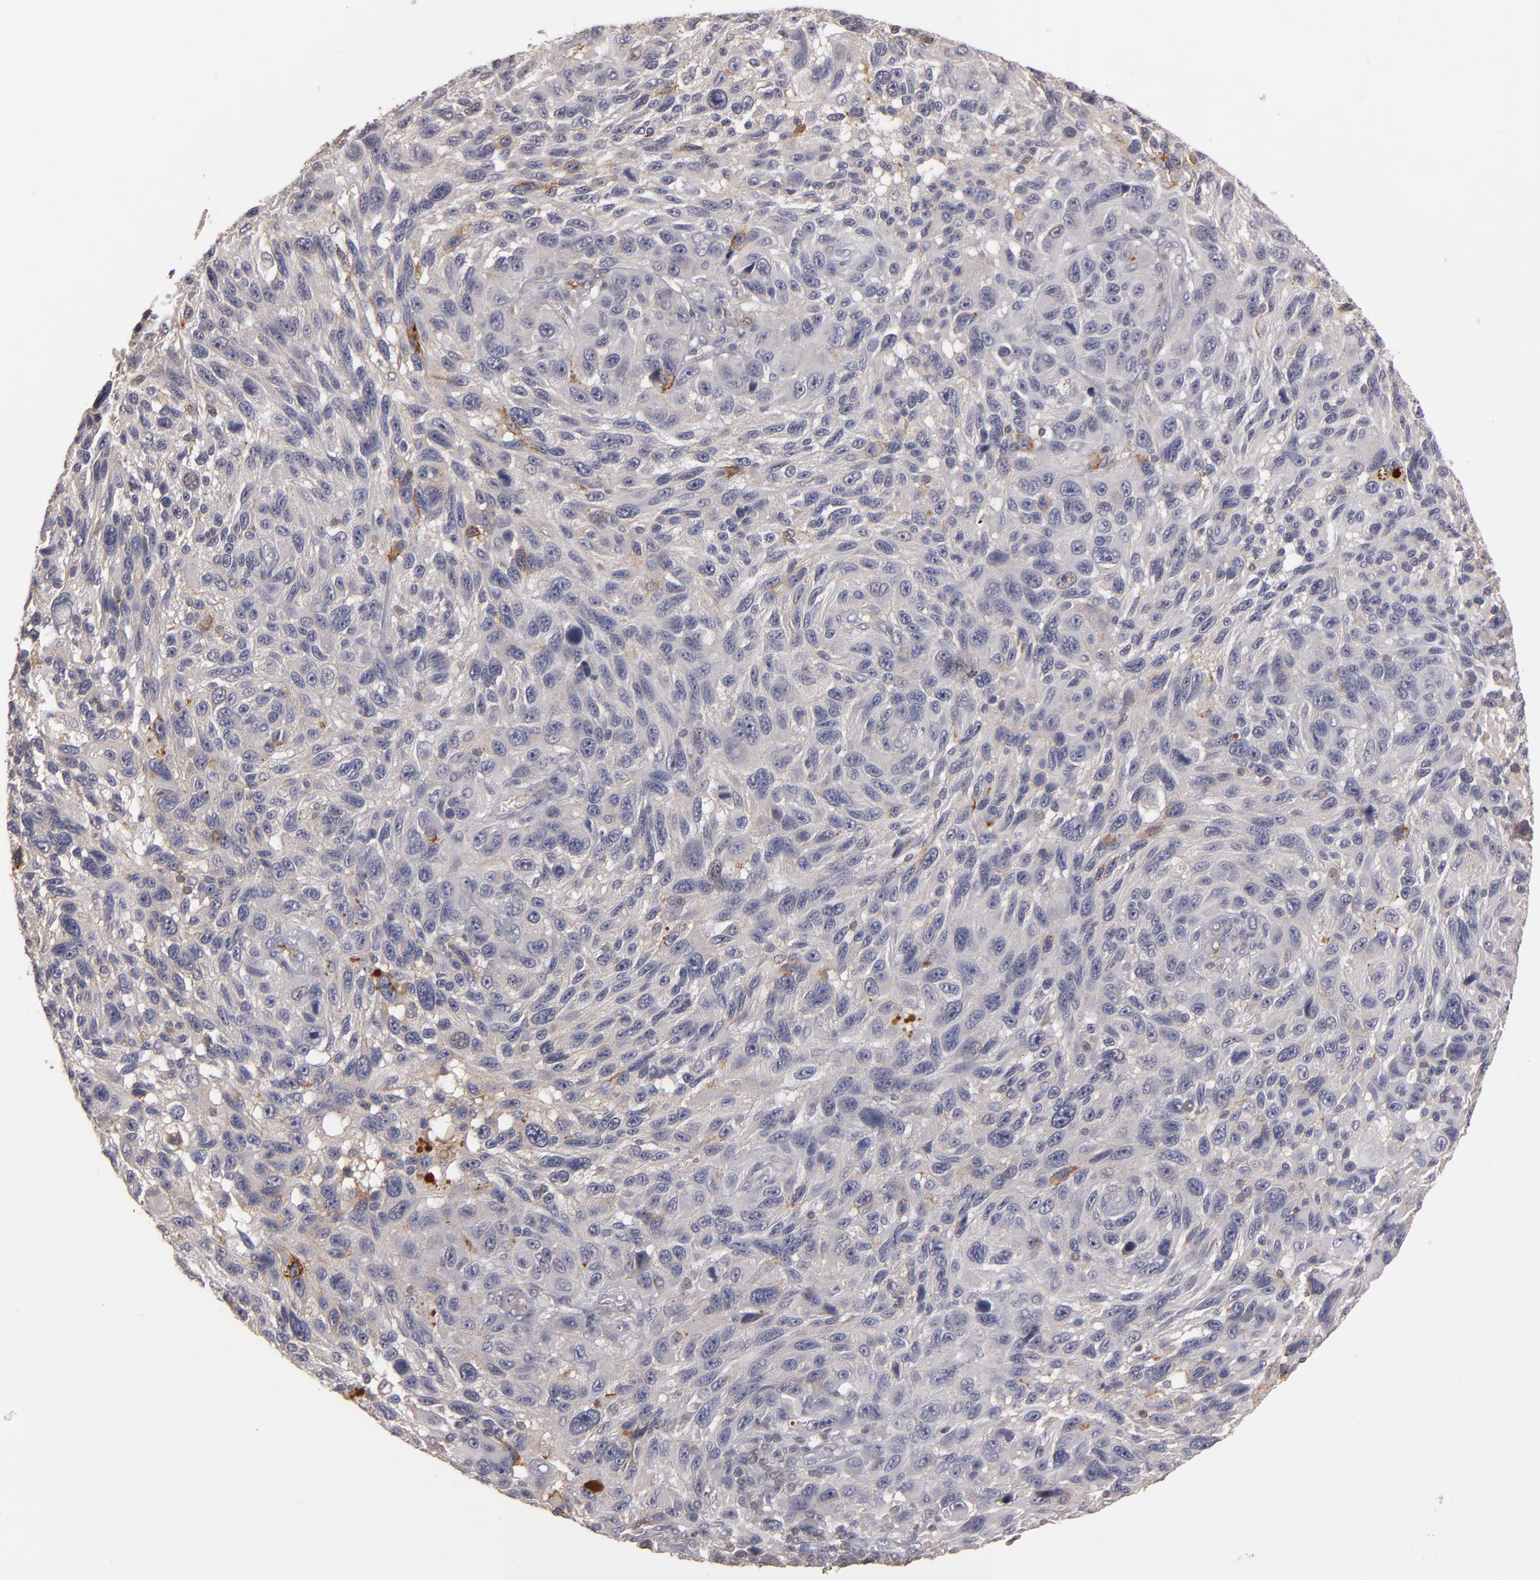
{"staining": {"intensity": "negative", "quantity": "none", "location": "none"}, "tissue": "melanoma", "cell_type": "Tumor cells", "image_type": "cancer", "snomed": [{"axis": "morphology", "description": "Malignant melanoma, NOS"}, {"axis": "topography", "description": "Skin"}], "caption": "DAB (3,3'-diaminobenzidine) immunohistochemical staining of malignant melanoma exhibits no significant positivity in tumor cells. Brightfield microscopy of IHC stained with DAB (3,3'-diaminobenzidine) (brown) and hematoxylin (blue), captured at high magnification.", "gene": "MBL2", "patient": {"sex": "male", "age": 53}}